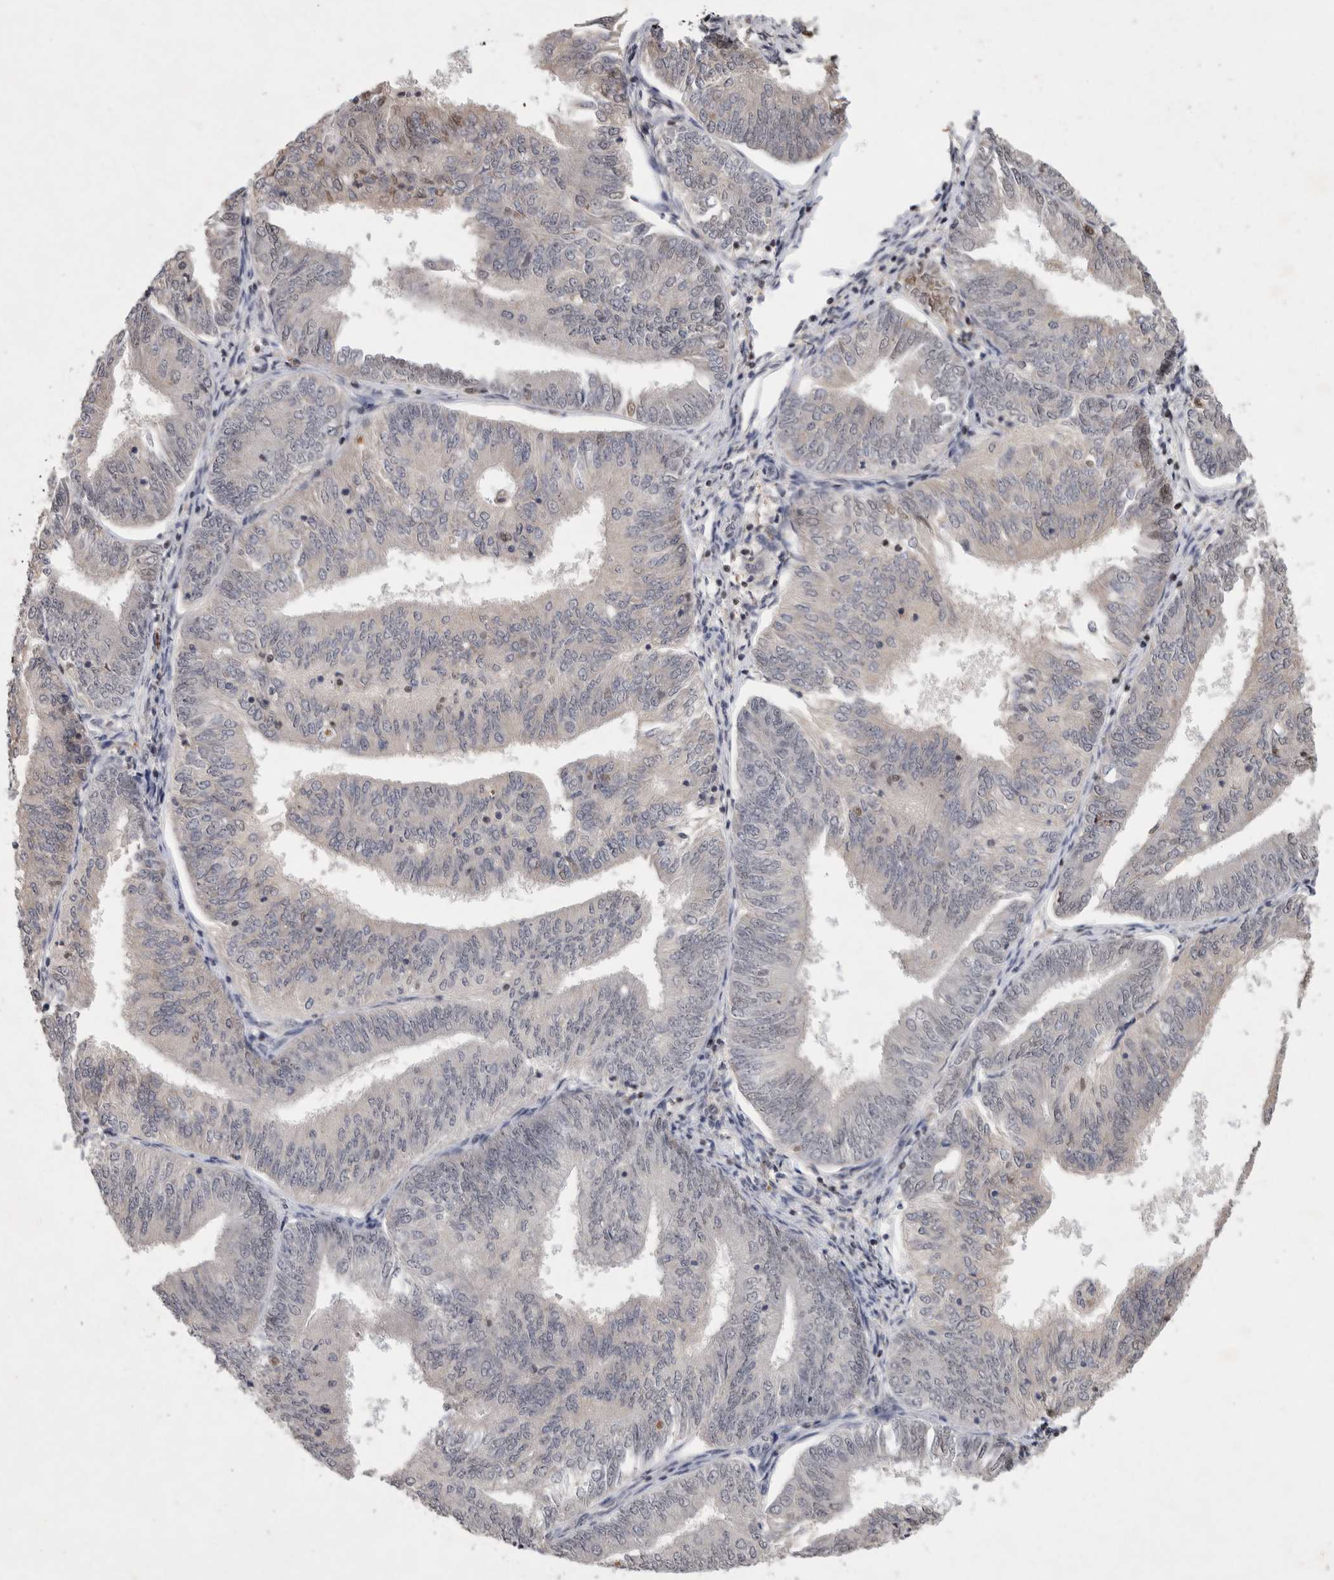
{"staining": {"intensity": "weak", "quantity": "<25%", "location": "nuclear"}, "tissue": "endometrial cancer", "cell_type": "Tumor cells", "image_type": "cancer", "snomed": [{"axis": "morphology", "description": "Adenocarcinoma, NOS"}, {"axis": "topography", "description": "Endometrium"}], "caption": "Immunohistochemistry of human adenocarcinoma (endometrial) shows no positivity in tumor cells. (DAB immunohistochemistry, high magnification).", "gene": "XRCC5", "patient": {"sex": "female", "age": 58}}